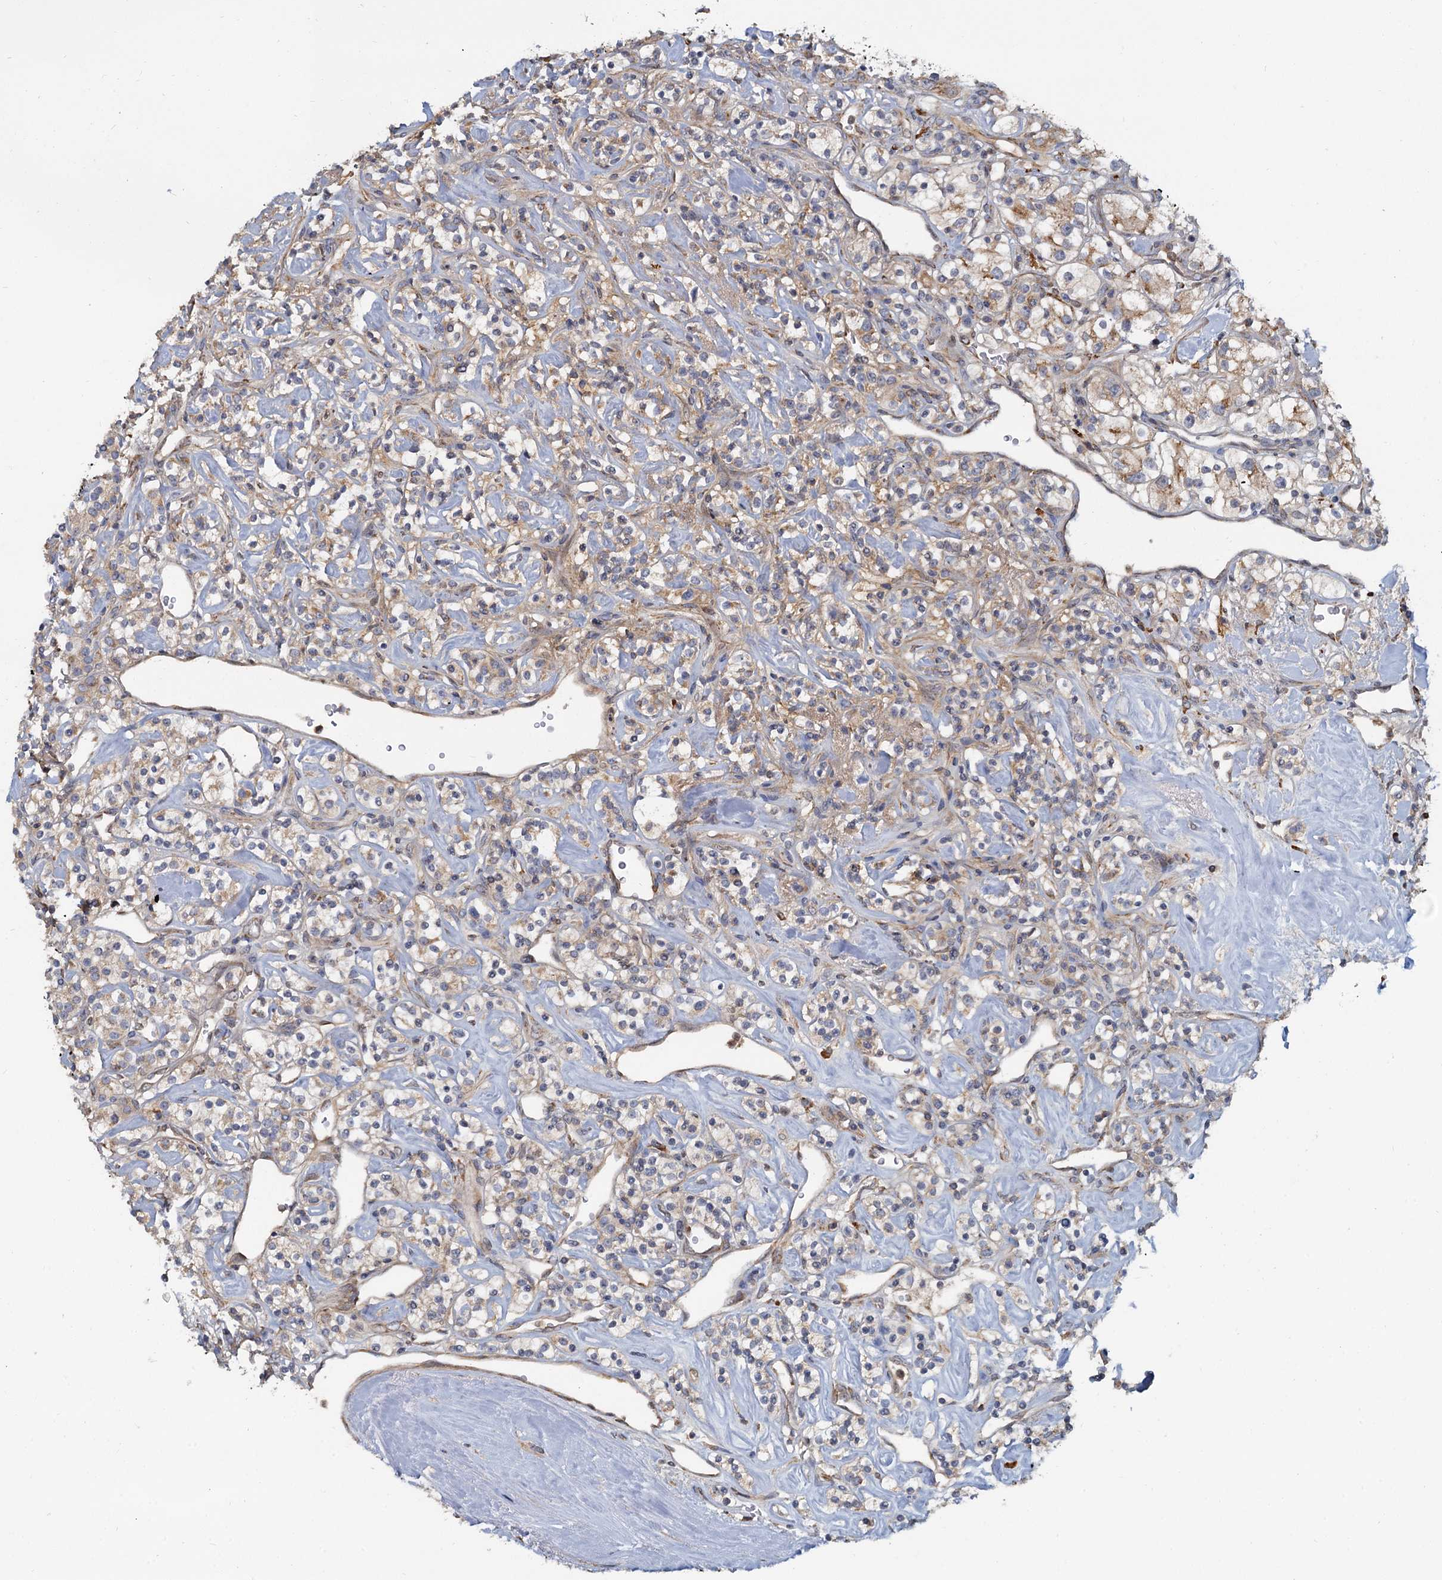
{"staining": {"intensity": "weak", "quantity": ">75%", "location": "cytoplasmic/membranous"}, "tissue": "renal cancer", "cell_type": "Tumor cells", "image_type": "cancer", "snomed": [{"axis": "morphology", "description": "Adenocarcinoma, NOS"}, {"axis": "topography", "description": "Kidney"}], "caption": "Renal cancer stained with immunohistochemistry shows weak cytoplasmic/membranous positivity in about >75% of tumor cells.", "gene": "LRRC51", "patient": {"sex": "male", "age": 77}}